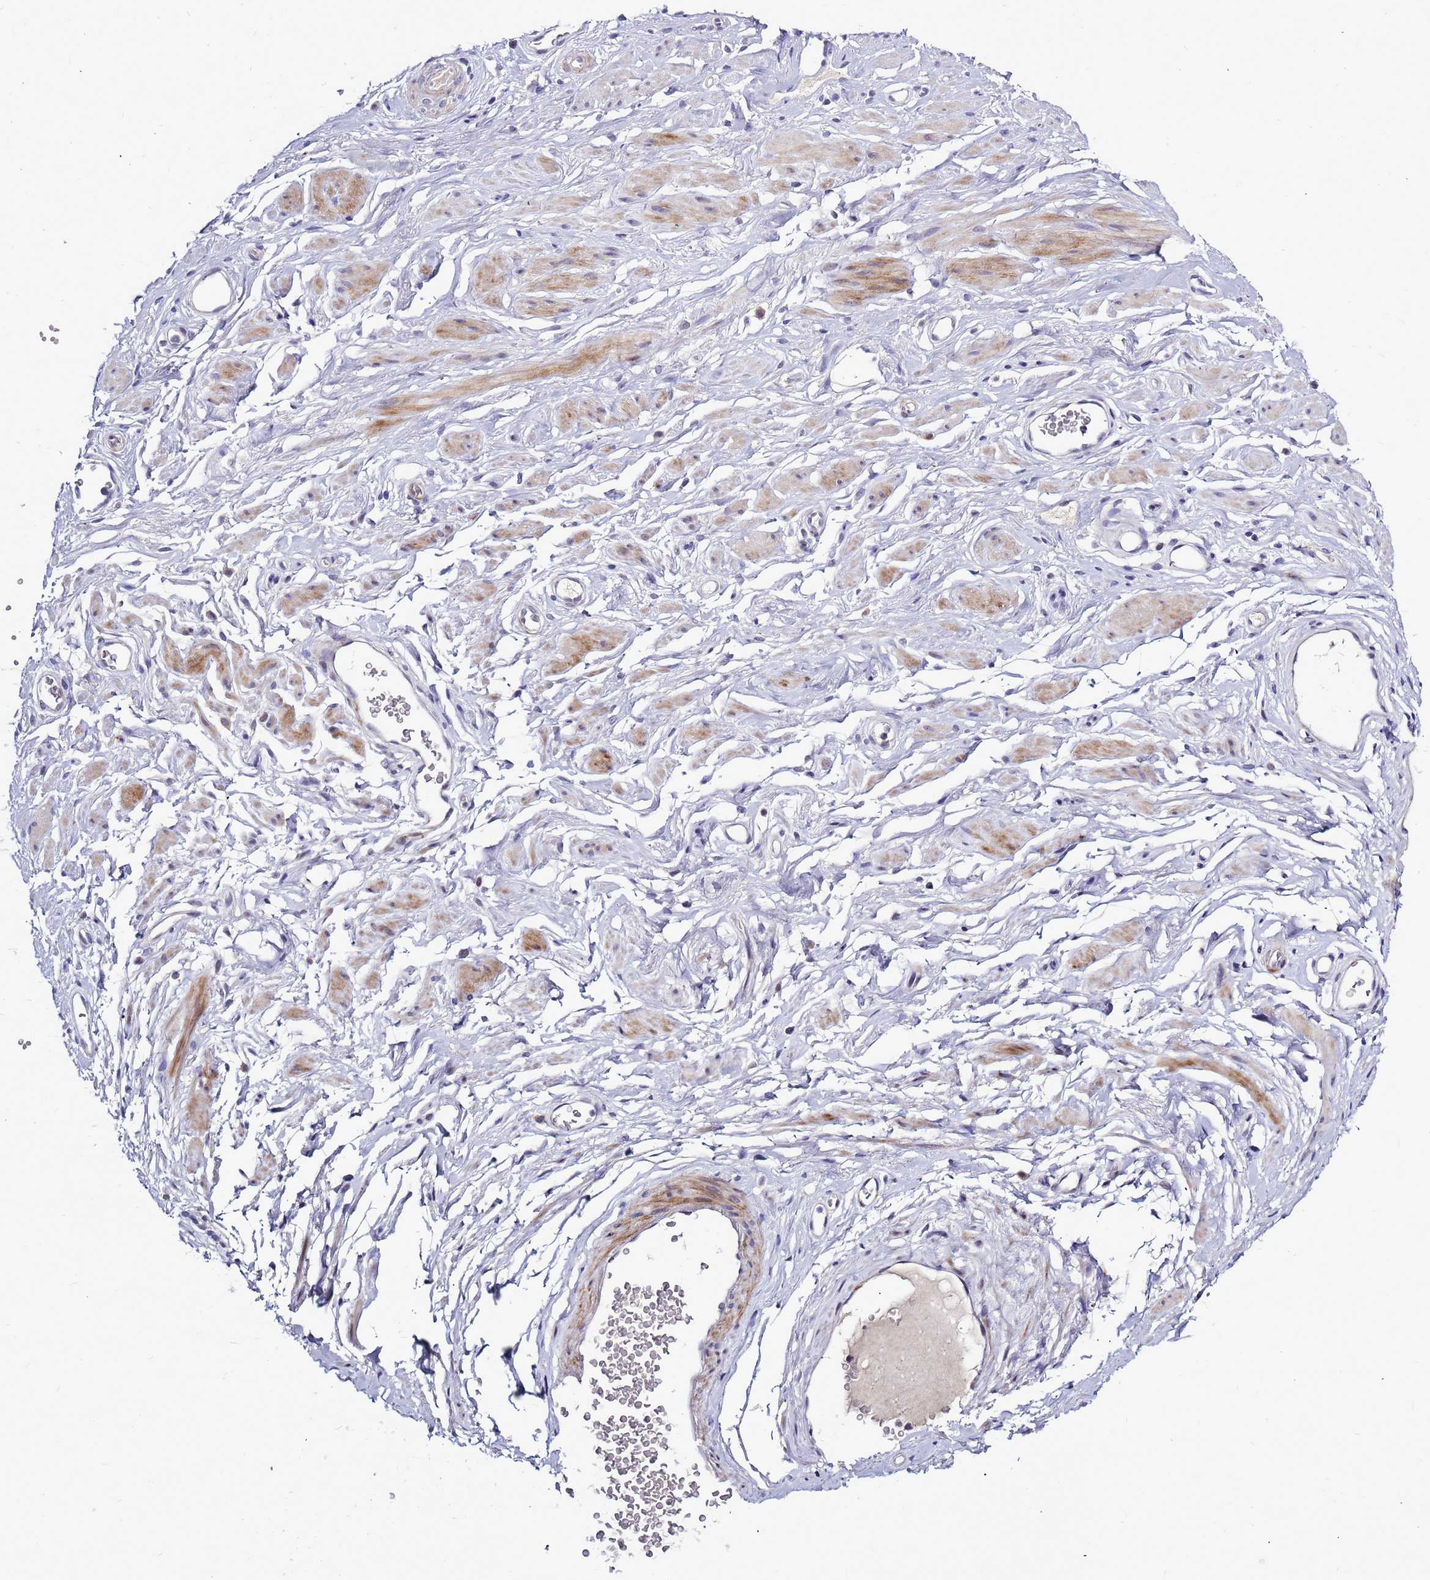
{"staining": {"intensity": "negative", "quantity": "none", "location": "none"}, "tissue": "adipose tissue", "cell_type": "Adipocytes", "image_type": "normal", "snomed": [{"axis": "morphology", "description": "Normal tissue, NOS"}, {"axis": "morphology", "description": "Adenocarcinoma, NOS"}, {"axis": "topography", "description": "Rectum"}, {"axis": "topography", "description": "Vagina"}, {"axis": "topography", "description": "Peripheral nerve tissue"}], "caption": "Unremarkable adipose tissue was stained to show a protein in brown. There is no significant expression in adipocytes. (Brightfield microscopy of DAB immunohistochemistry (IHC) at high magnification).", "gene": "CXorf65", "patient": {"sex": "female", "age": 71}}